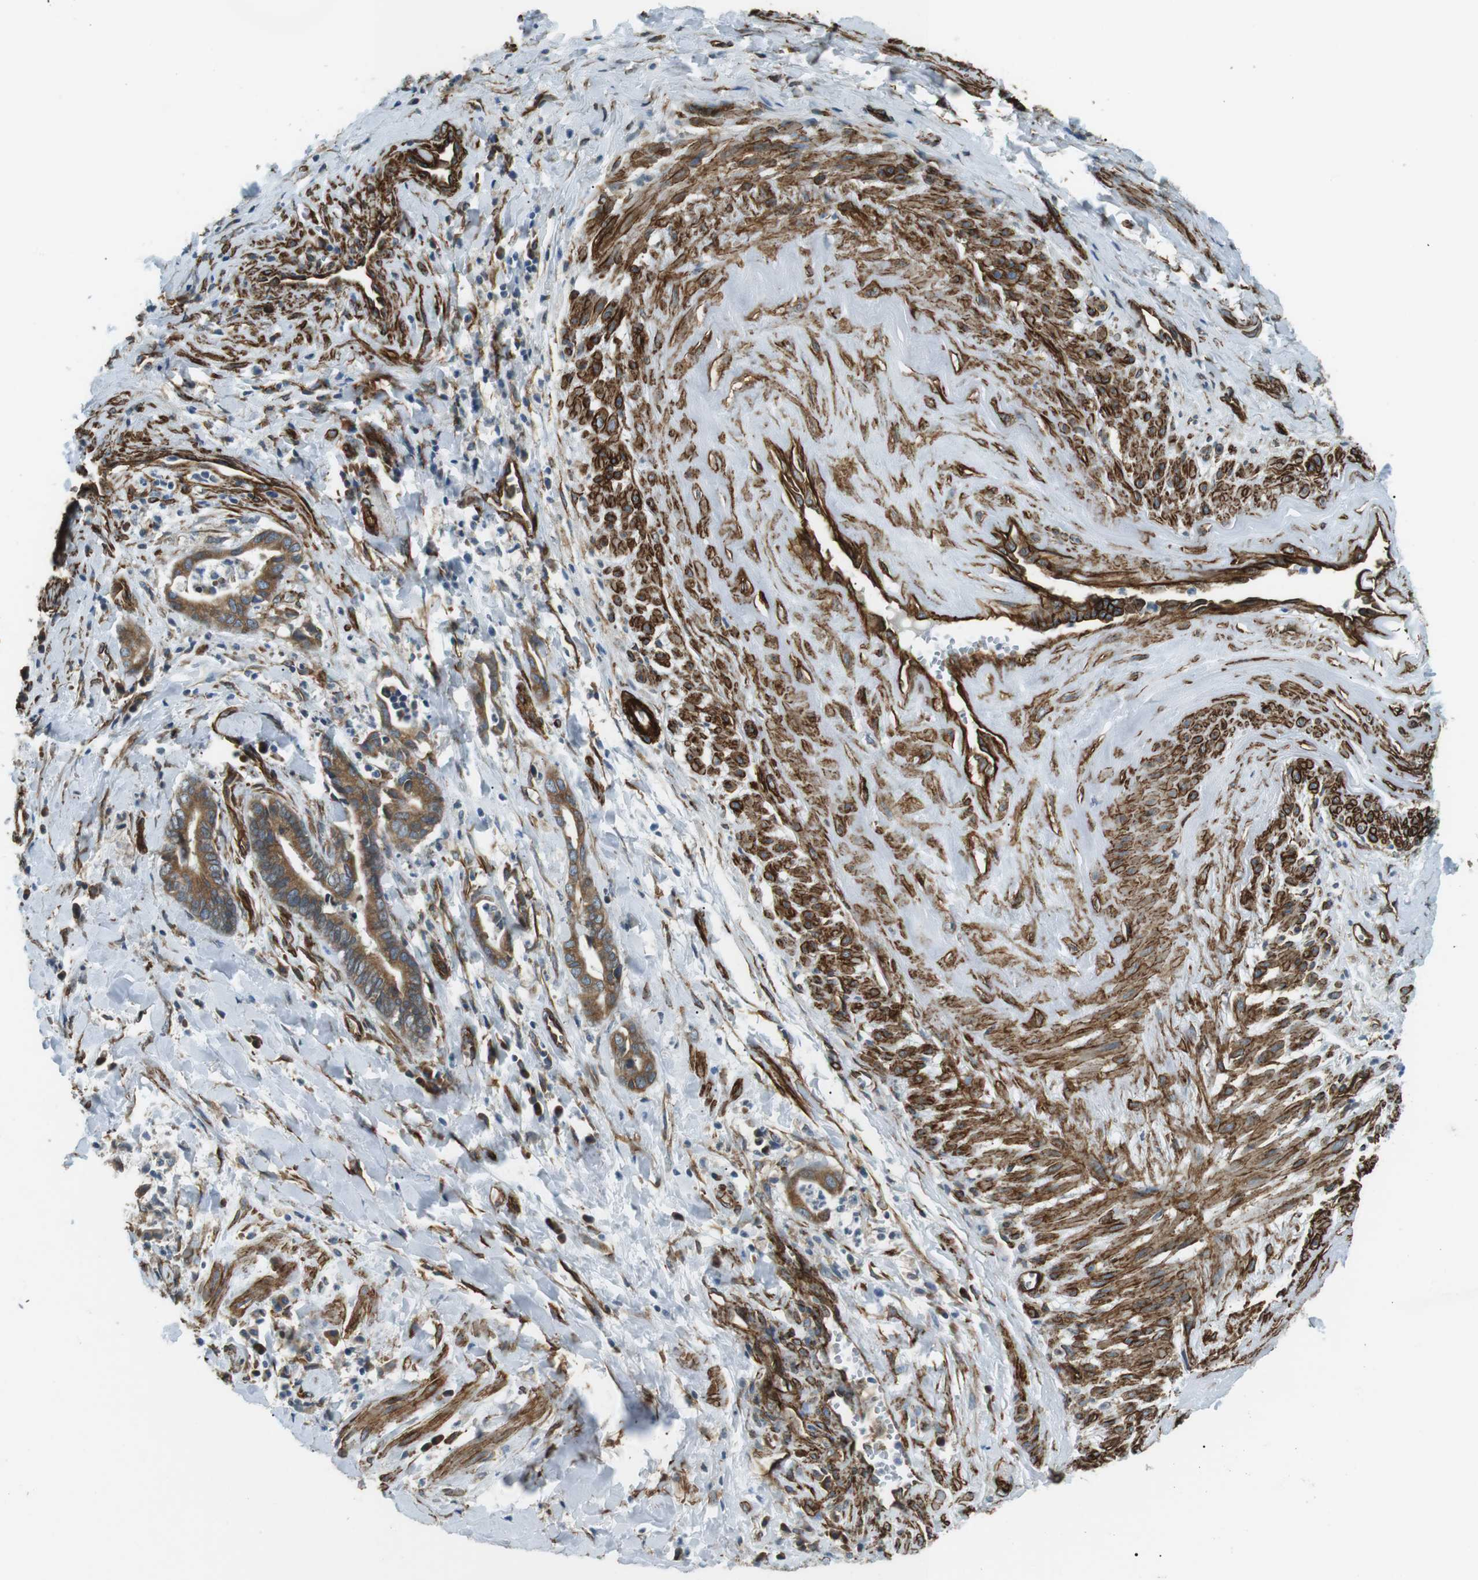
{"staining": {"intensity": "moderate", "quantity": ">75%", "location": "cytoplasmic/membranous"}, "tissue": "cervical cancer", "cell_type": "Tumor cells", "image_type": "cancer", "snomed": [{"axis": "morphology", "description": "Adenocarcinoma, NOS"}, {"axis": "topography", "description": "Cervix"}], "caption": "An immunohistochemistry (IHC) histopathology image of neoplastic tissue is shown. Protein staining in brown shows moderate cytoplasmic/membranous positivity in cervical cancer (adenocarcinoma) within tumor cells.", "gene": "ODR4", "patient": {"sex": "female", "age": 44}}